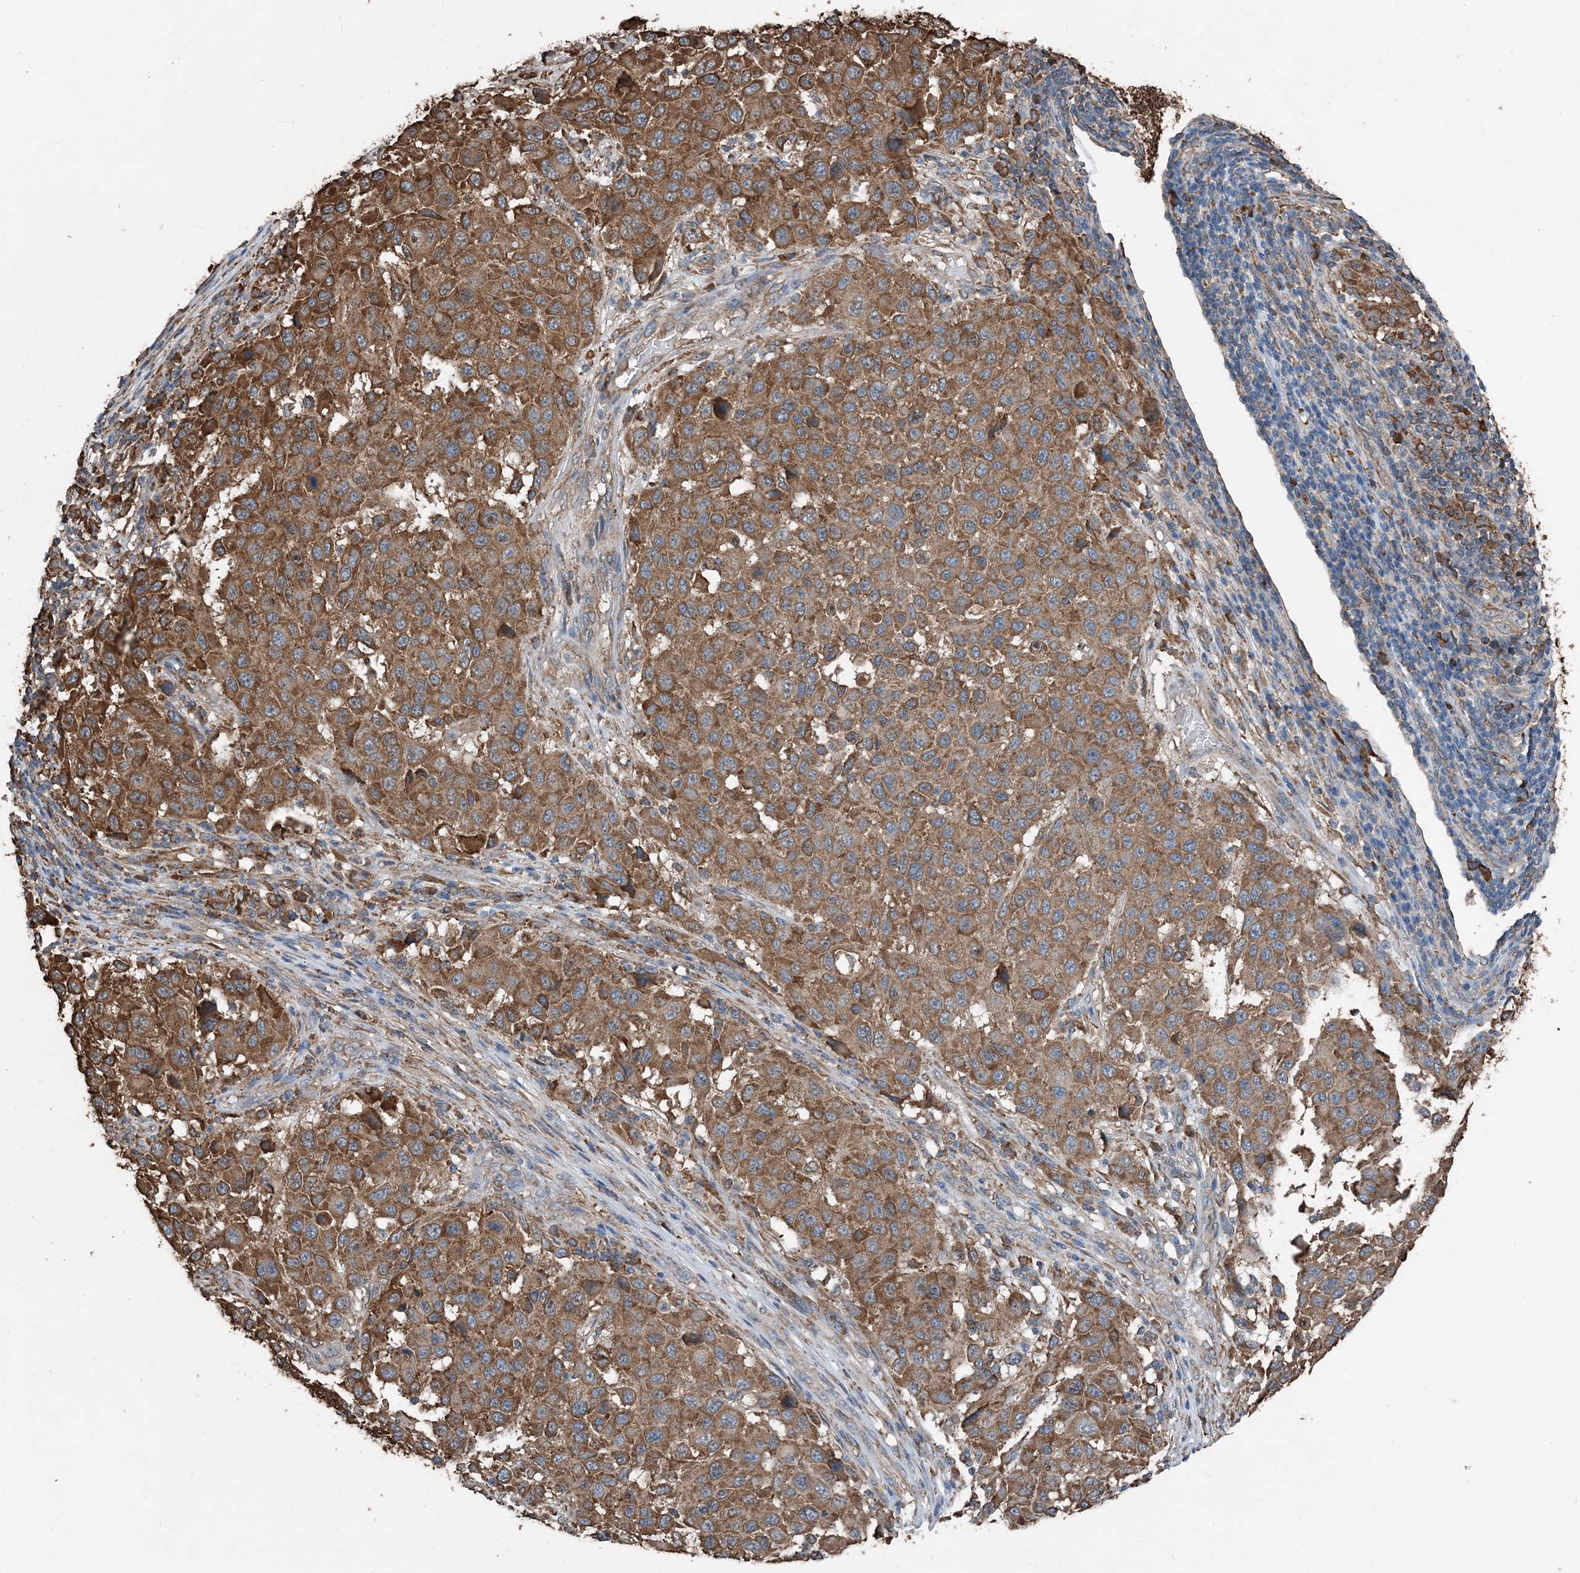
{"staining": {"intensity": "strong", "quantity": ">75%", "location": "cytoplasmic/membranous"}, "tissue": "melanoma", "cell_type": "Tumor cells", "image_type": "cancer", "snomed": [{"axis": "morphology", "description": "Malignant melanoma, Metastatic site"}, {"axis": "topography", "description": "Lymph node"}], "caption": "Strong cytoplasmic/membranous staining for a protein is present in about >75% of tumor cells of melanoma using immunohistochemistry (IHC).", "gene": "PDIA6", "patient": {"sex": "male", "age": 61}}